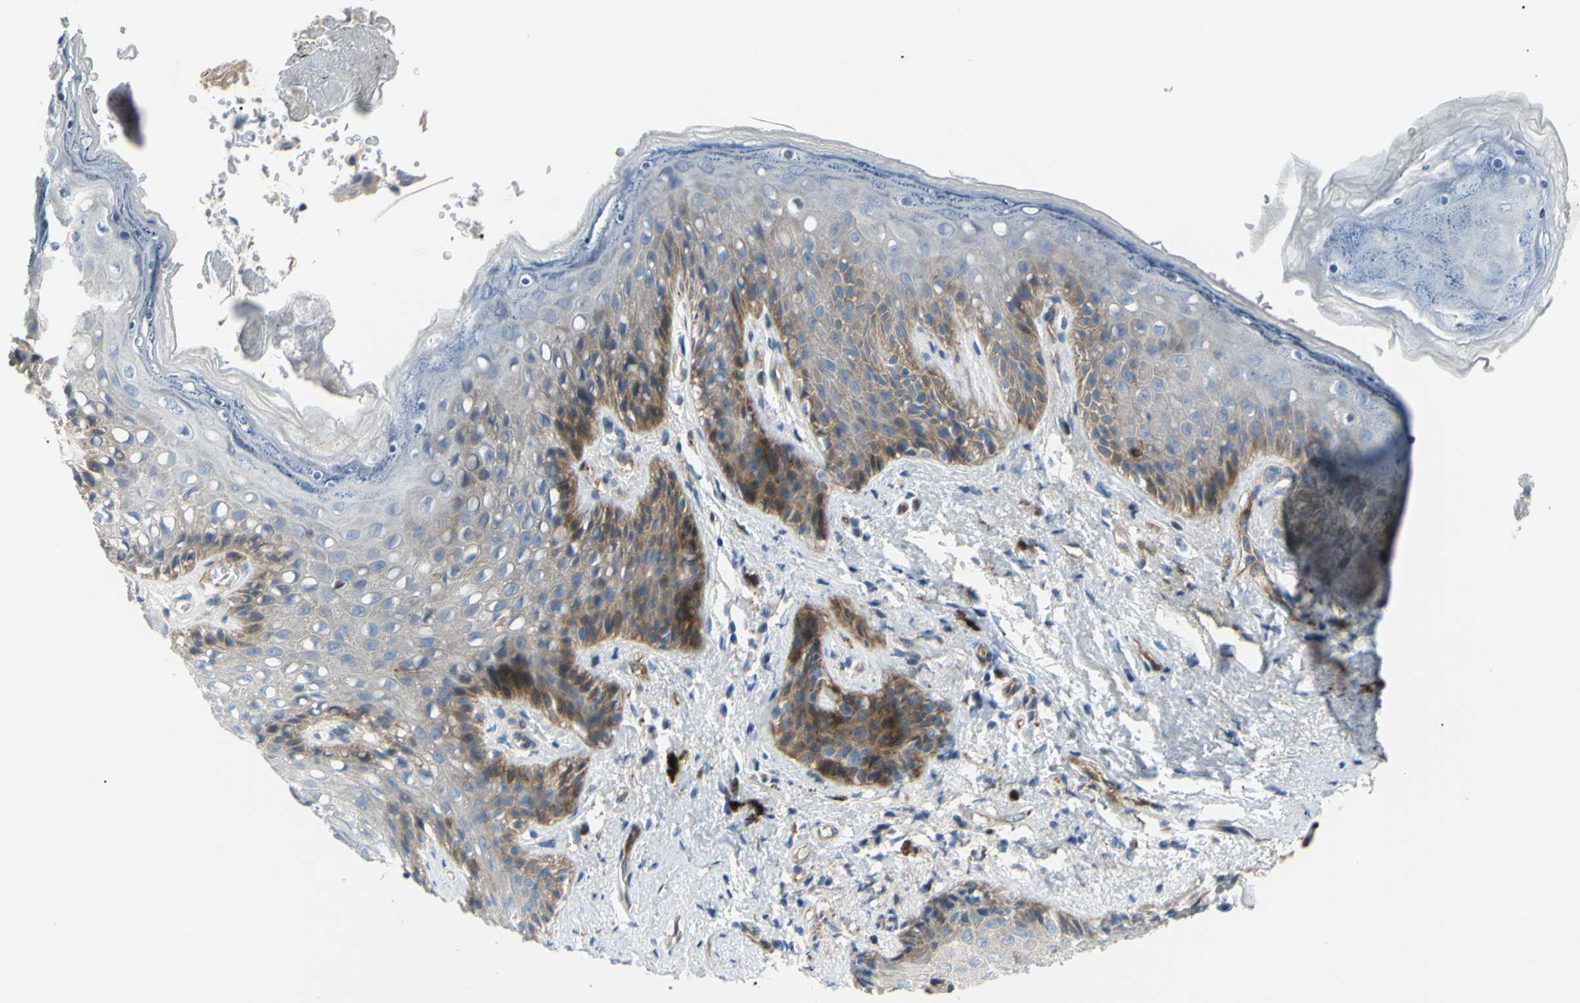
{"staining": {"intensity": "moderate", "quantity": "25%-75%", "location": "cytoplasmic/membranous"}, "tissue": "skin", "cell_type": "Epidermal cells", "image_type": "normal", "snomed": [{"axis": "morphology", "description": "Normal tissue, NOS"}, {"axis": "topography", "description": "Anal"}], "caption": "Skin was stained to show a protein in brown. There is medium levels of moderate cytoplasmic/membranous positivity in approximately 25%-75% of epidermal cells. Nuclei are stained in blue.", "gene": "PAK2", "patient": {"sex": "female", "age": 46}}